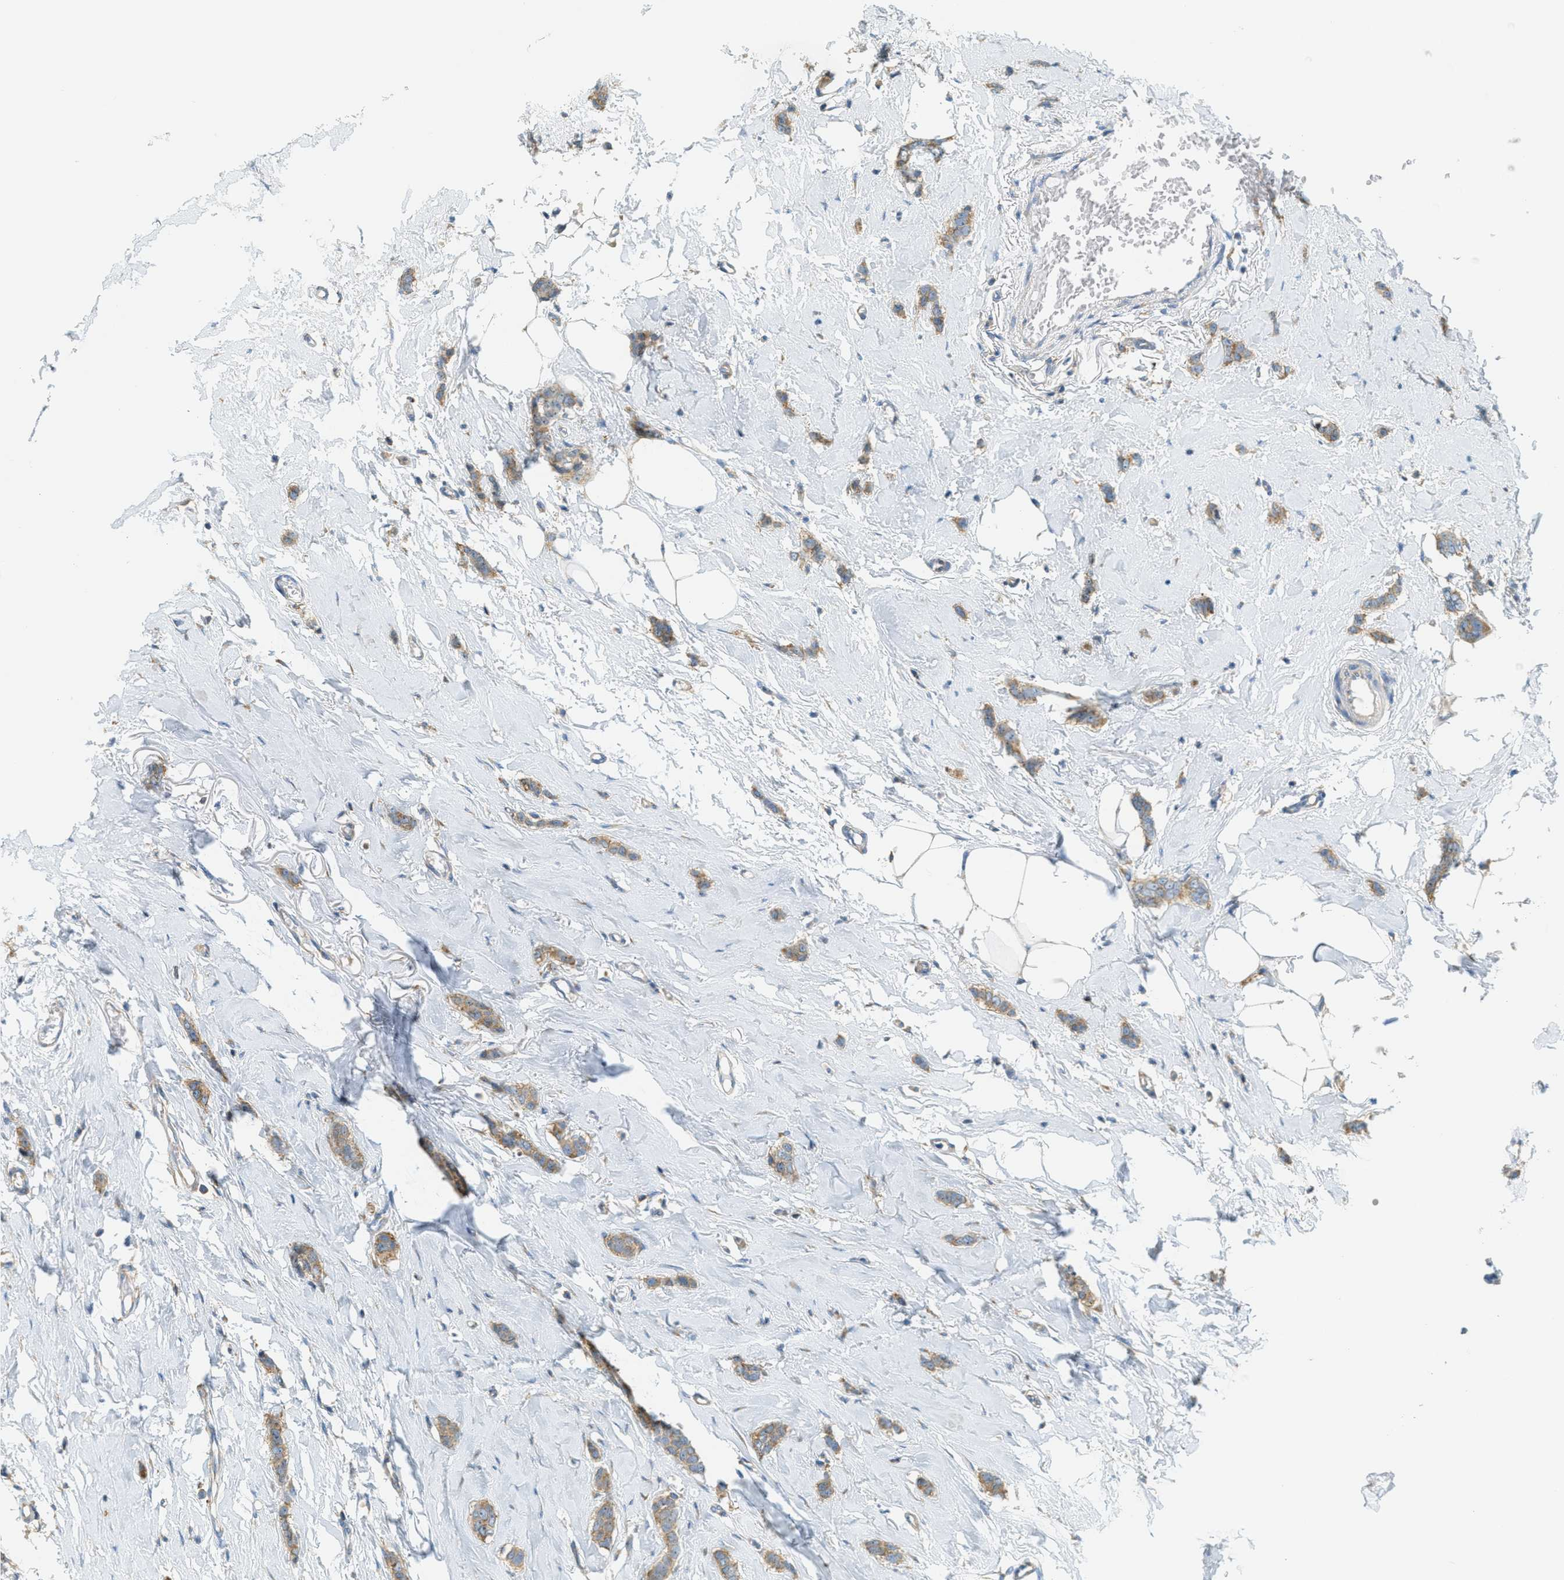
{"staining": {"intensity": "weak", "quantity": ">75%", "location": "cytoplasmic/membranous"}, "tissue": "breast cancer", "cell_type": "Tumor cells", "image_type": "cancer", "snomed": [{"axis": "morphology", "description": "Lobular carcinoma"}, {"axis": "topography", "description": "Skin"}, {"axis": "topography", "description": "Breast"}], "caption": "Breast lobular carcinoma stained for a protein (brown) demonstrates weak cytoplasmic/membranous positive staining in about >75% of tumor cells.", "gene": "ABCF1", "patient": {"sex": "female", "age": 46}}